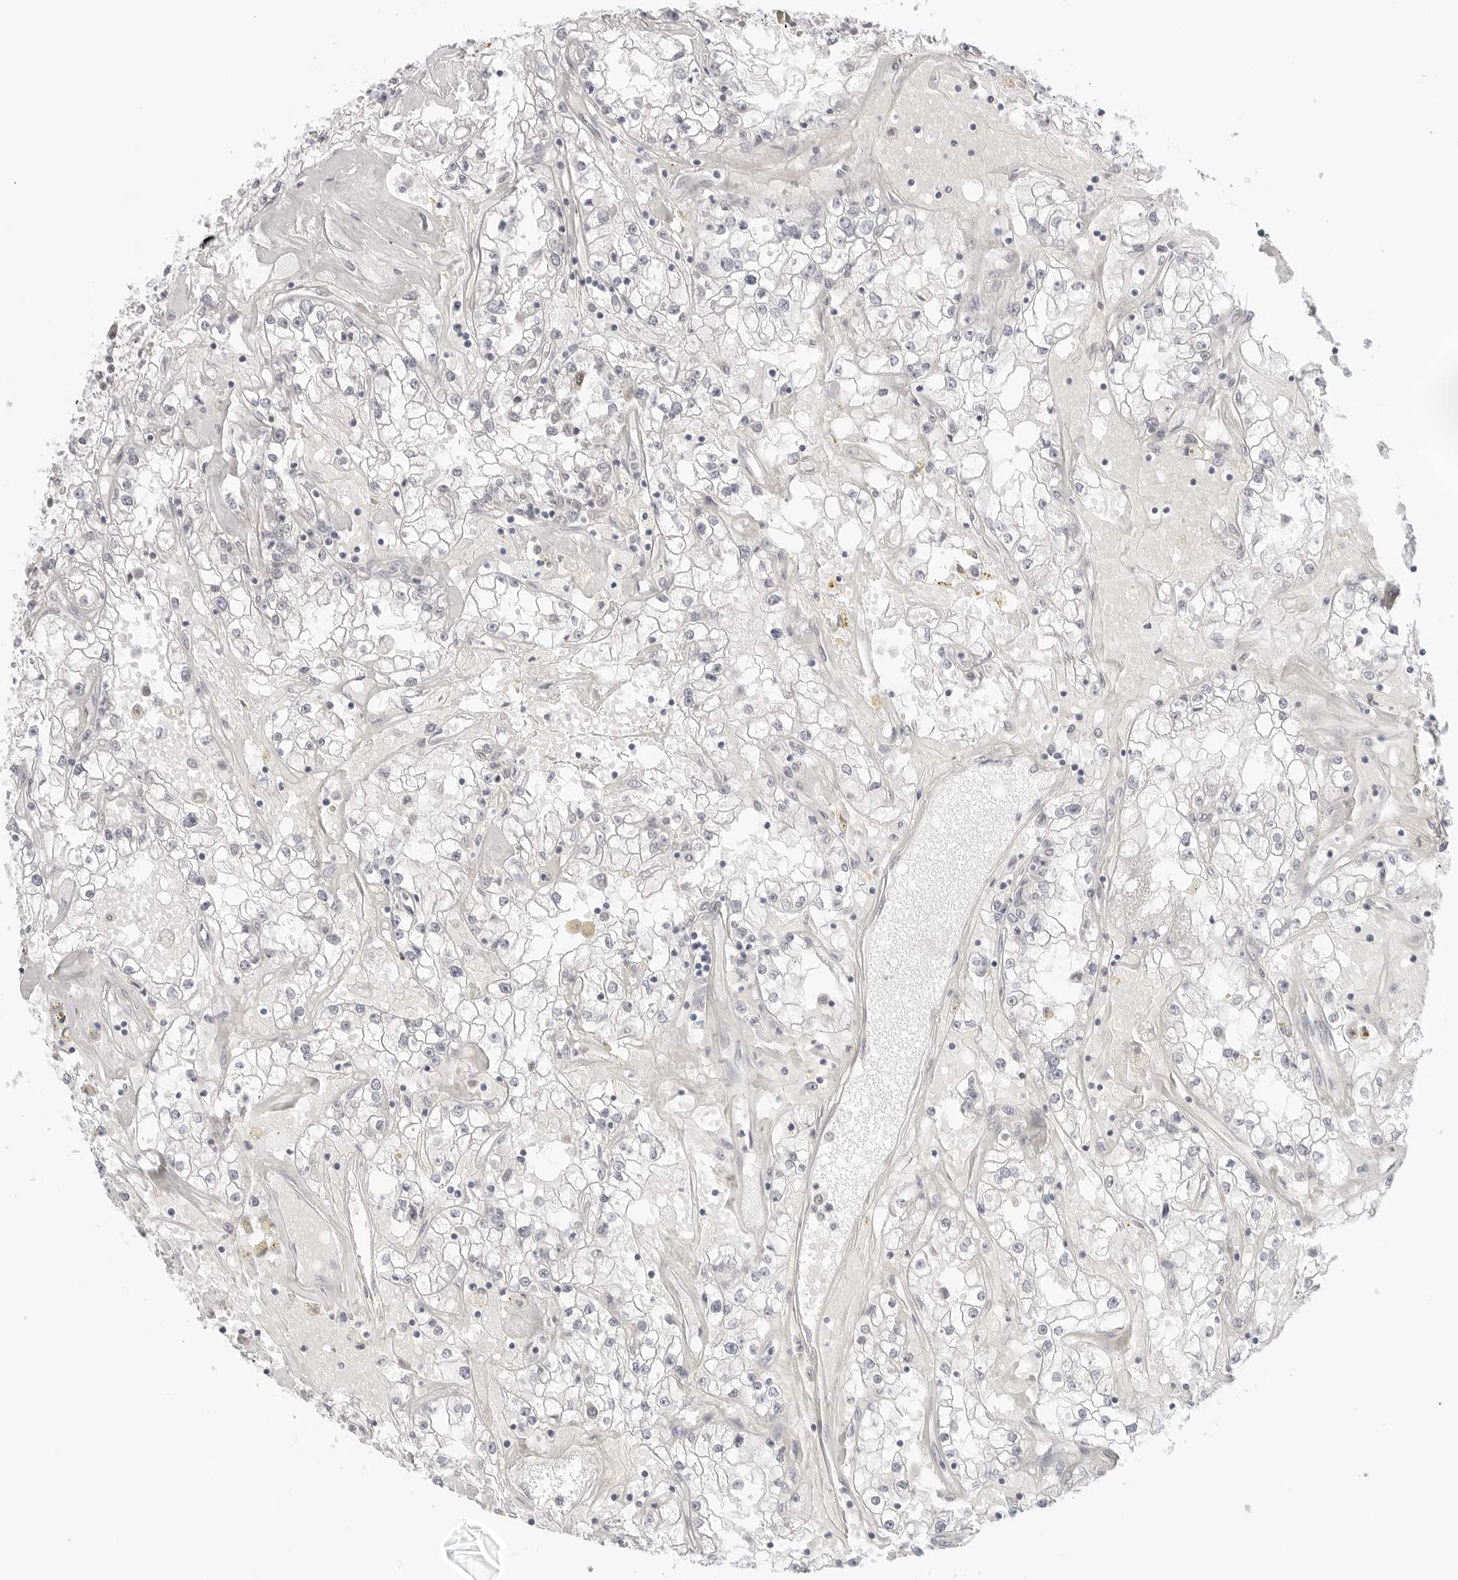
{"staining": {"intensity": "negative", "quantity": "none", "location": "none"}, "tissue": "renal cancer", "cell_type": "Tumor cells", "image_type": "cancer", "snomed": [{"axis": "morphology", "description": "Adenocarcinoma, NOS"}, {"axis": "topography", "description": "Kidney"}], "caption": "There is no significant expression in tumor cells of renal adenocarcinoma.", "gene": "NUDC", "patient": {"sex": "male", "age": 56}}